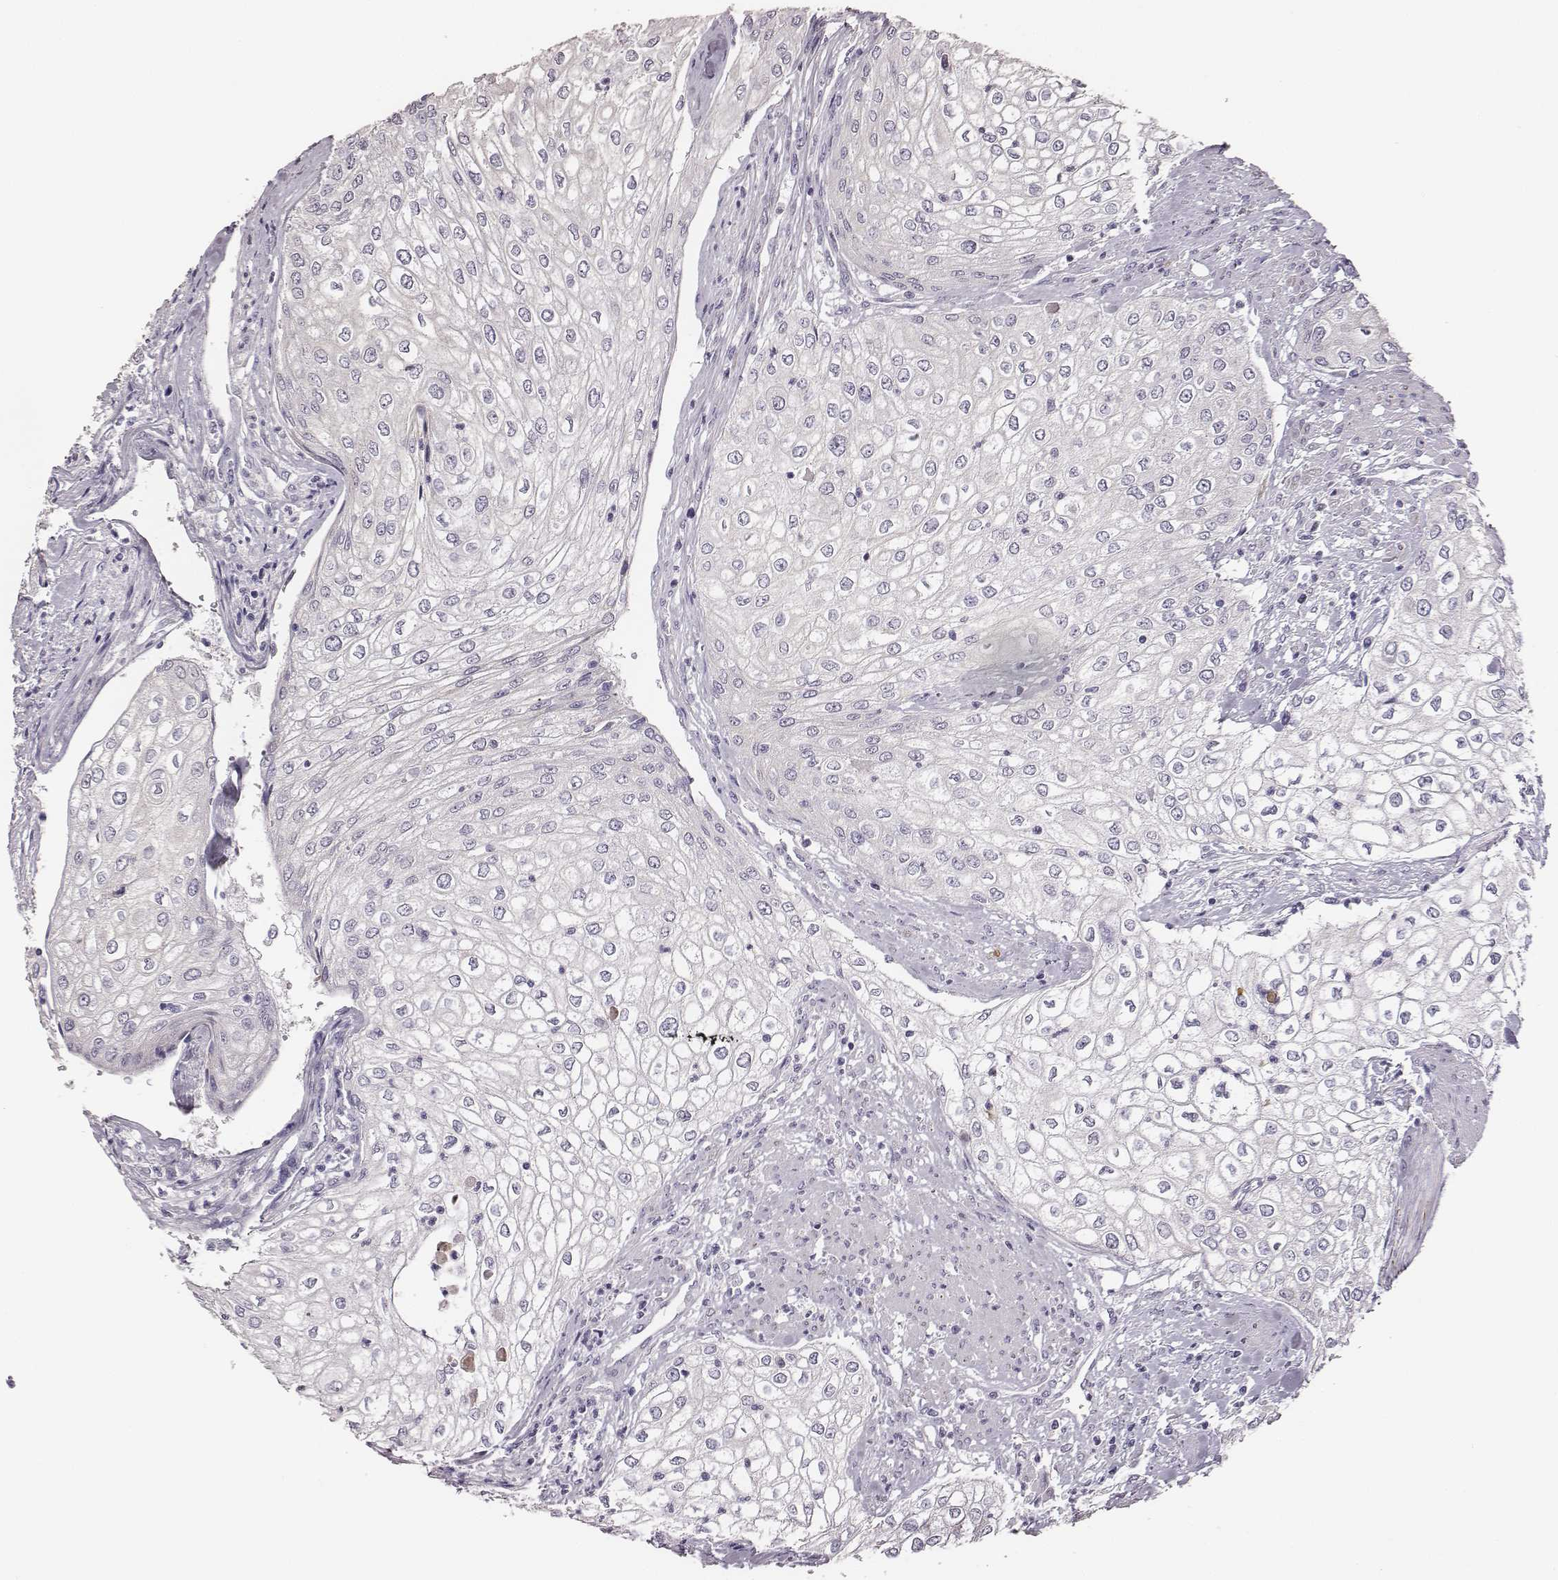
{"staining": {"intensity": "negative", "quantity": "none", "location": "none"}, "tissue": "urothelial cancer", "cell_type": "Tumor cells", "image_type": "cancer", "snomed": [{"axis": "morphology", "description": "Urothelial carcinoma, High grade"}, {"axis": "topography", "description": "Urinary bladder"}], "caption": "Protein analysis of urothelial carcinoma (high-grade) displays no significant expression in tumor cells.", "gene": "GUCA1A", "patient": {"sex": "male", "age": 62}}